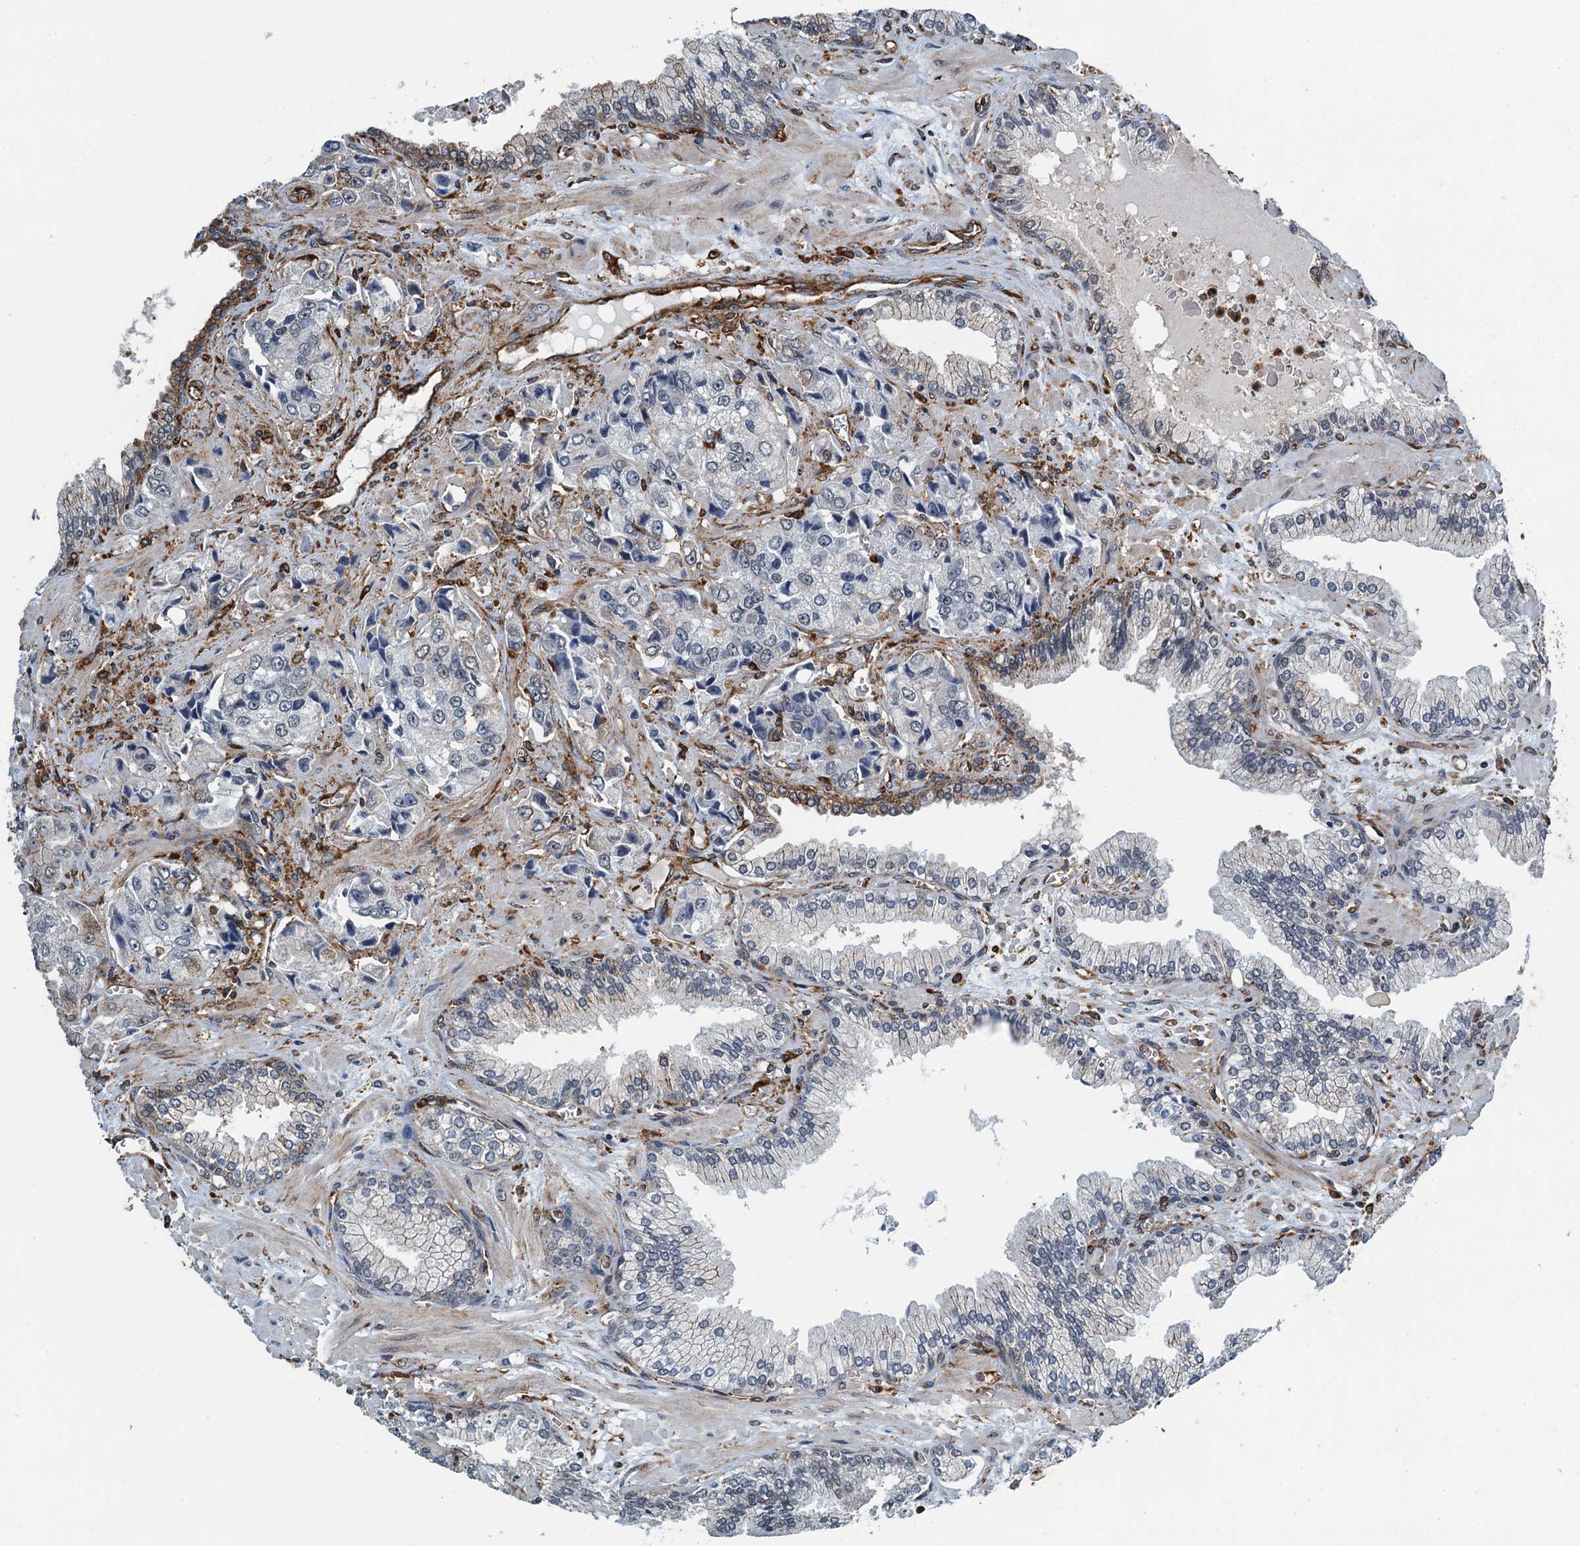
{"staining": {"intensity": "negative", "quantity": "none", "location": "none"}, "tissue": "prostate cancer", "cell_type": "Tumor cells", "image_type": "cancer", "snomed": [{"axis": "morphology", "description": "Adenocarcinoma, High grade"}, {"axis": "topography", "description": "Prostate"}], "caption": "DAB (3,3'-diaminobenzidine) immunohistochemical staining of human prostate cancer shows no significant staining in tumor cells.", "gene": "WHAMM", "patient": {"sex": "male", "age": 74}}